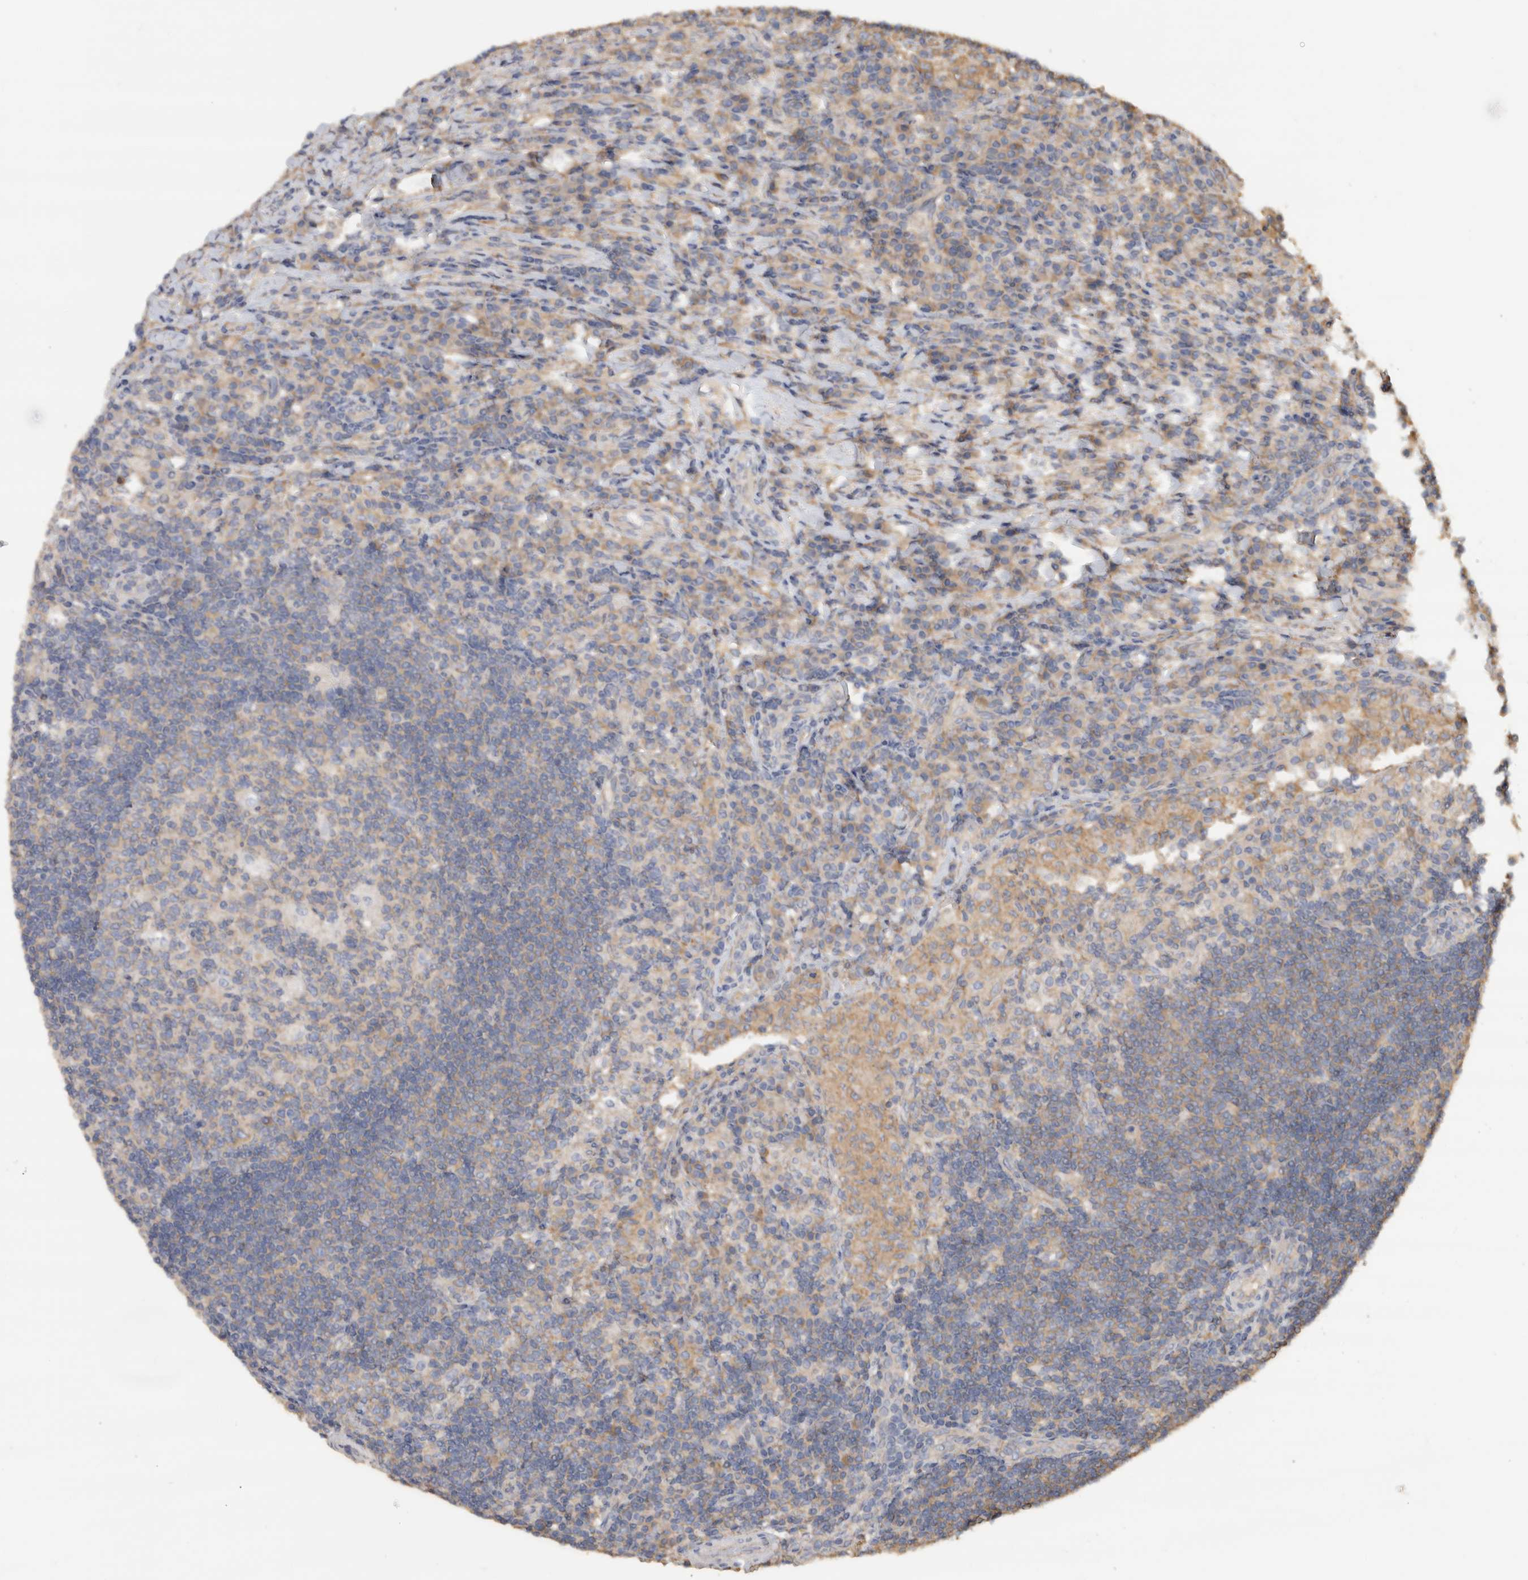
{"staining": {"intensity": "moderate", "quantity": "25%-75%", "location": "cytoplasmic/membranous"}, "tissue": "lymph node", "cell_type": "Germinal center cells", "image_type": "normal", "snomed": [{"axis": "morphology", "description": "Normal tissue, NOS"}, {"axis": "topography", "description": "Lymph node"}], "caption": "Lymph node stained with a brown dye reveals moderate cytoplasmic/membranous positive expression in about 25%-75% of germinal center cells.", "gene": "EIF4G3", "patient": {"sex": "female", "age": 53}}